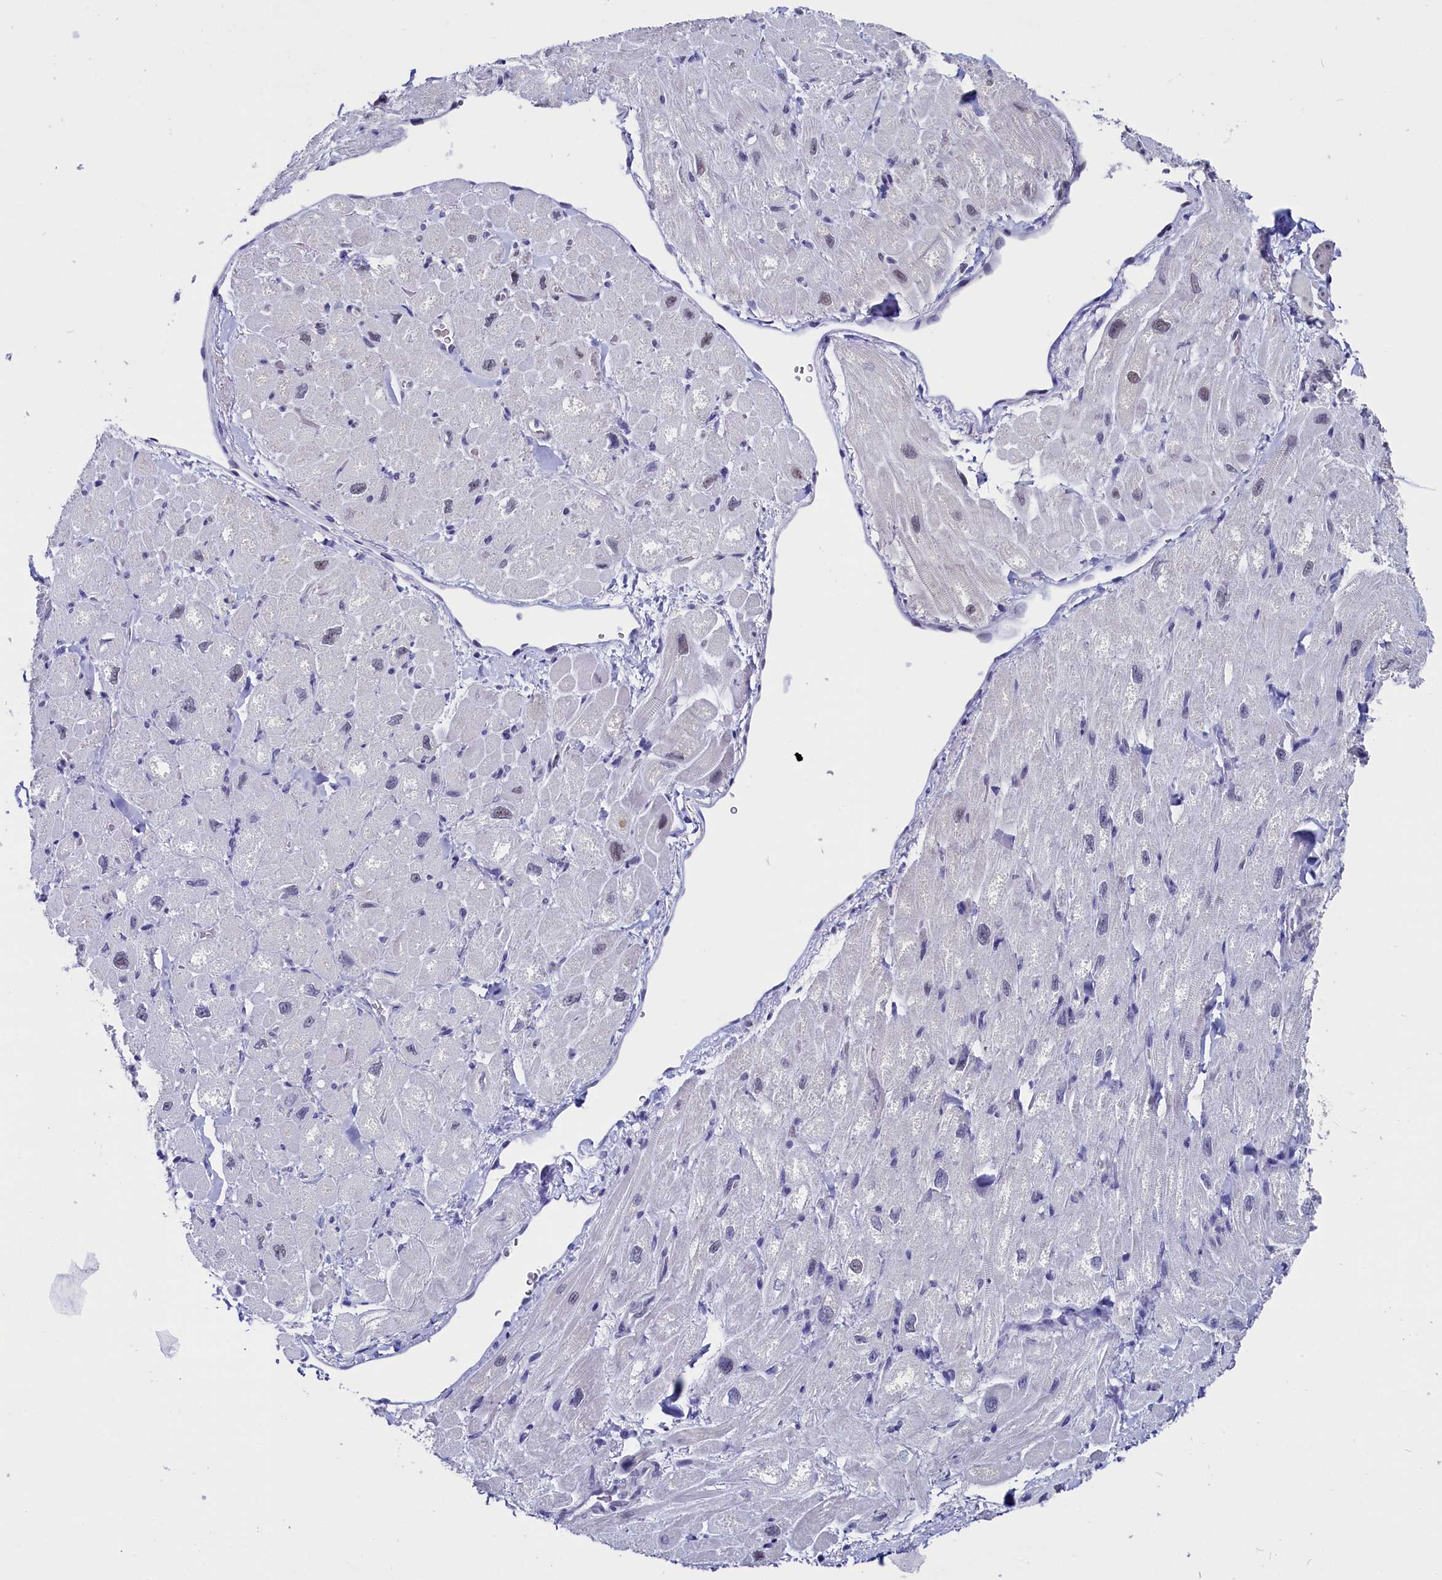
{"staining": {"intensity": "moderate", "quantity": "<25%", "location": "cytoplasmic/membranous"}, "tissue": "heart muscle", "cell_type": "Cardiomyocytes", "image_type": "normal", "snomed": [{"axis": "morphology", "description": "Normal tissue, NOS"}, {"axis": "topography", "description": "Heart"}], "caption": "IHC staining of normal heart muscle, which reveals low levels of moderate cytoplasmic/membranous positivity in about <25% of cardiomyocytes indicating moderate cytoplasmic/membranous protein positivity. The staining was performed using DAB (brown) for protein detection and nuclei were counterstained in hematoxylin (blue).", "gene": "CD2BP2", "patient": {"sex": "male", "age": 65}}